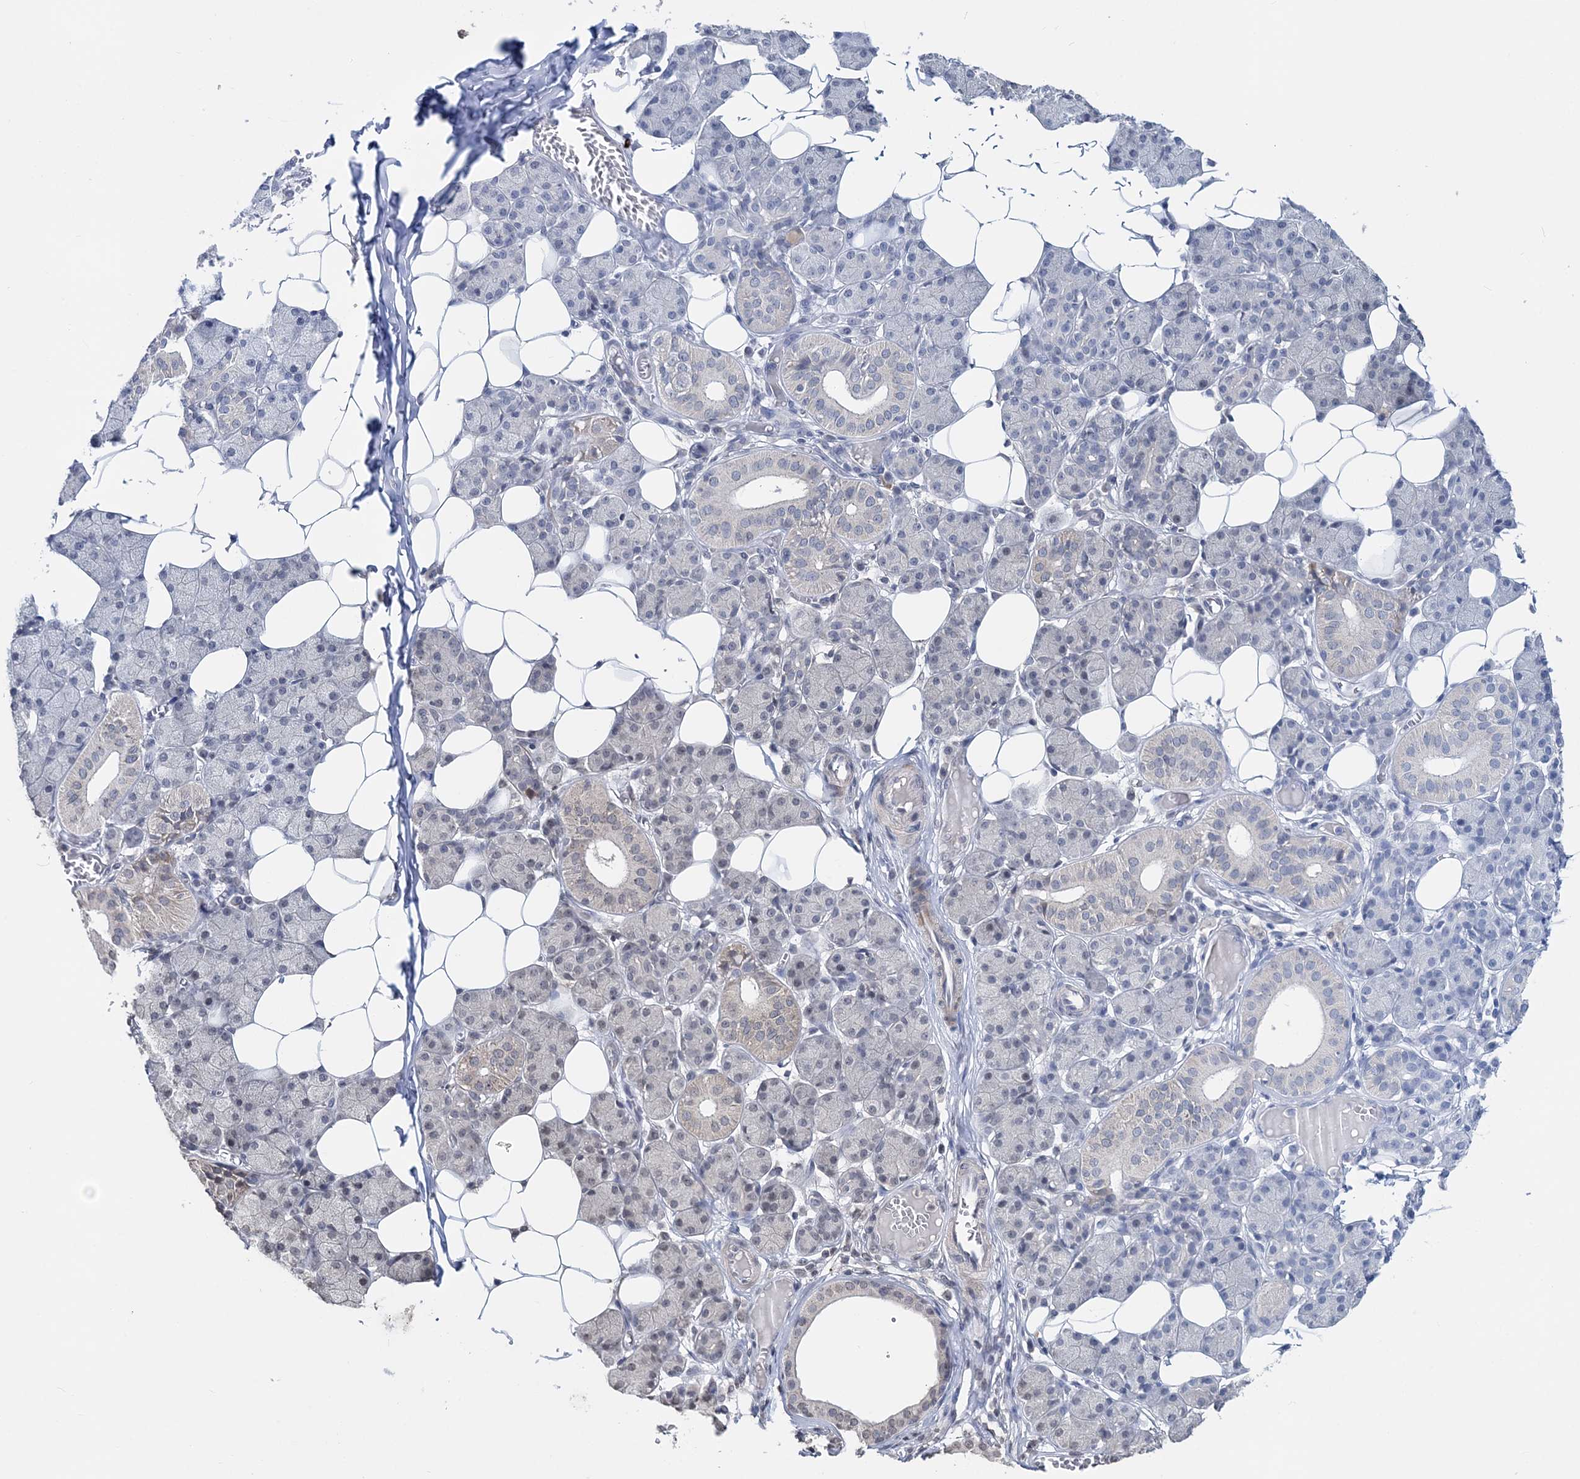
{"staining": {"intensity": "moderate", "quantity": "25%-75%", "location": "cytoplasmic/membranous,nuclear"}, "tissue": "salivary gland", "cell_type": "Glandular cells", "image_type": "normal", "snomed": [{"axis": "morphology", "description": "Normal tissue, NOS"}, {"axis": "topography", "description": "Salivary gland"}], "caption": "This is a photomicrograph of immunohistochemistry (IHC) staining of unremarkable salivary gland, which shows moderate positivity in the cytoplasmic/membranous,nuclear of glandular cells.", "gene": "SOWAHB", "patient": {"sex": "female", "age": 33}}